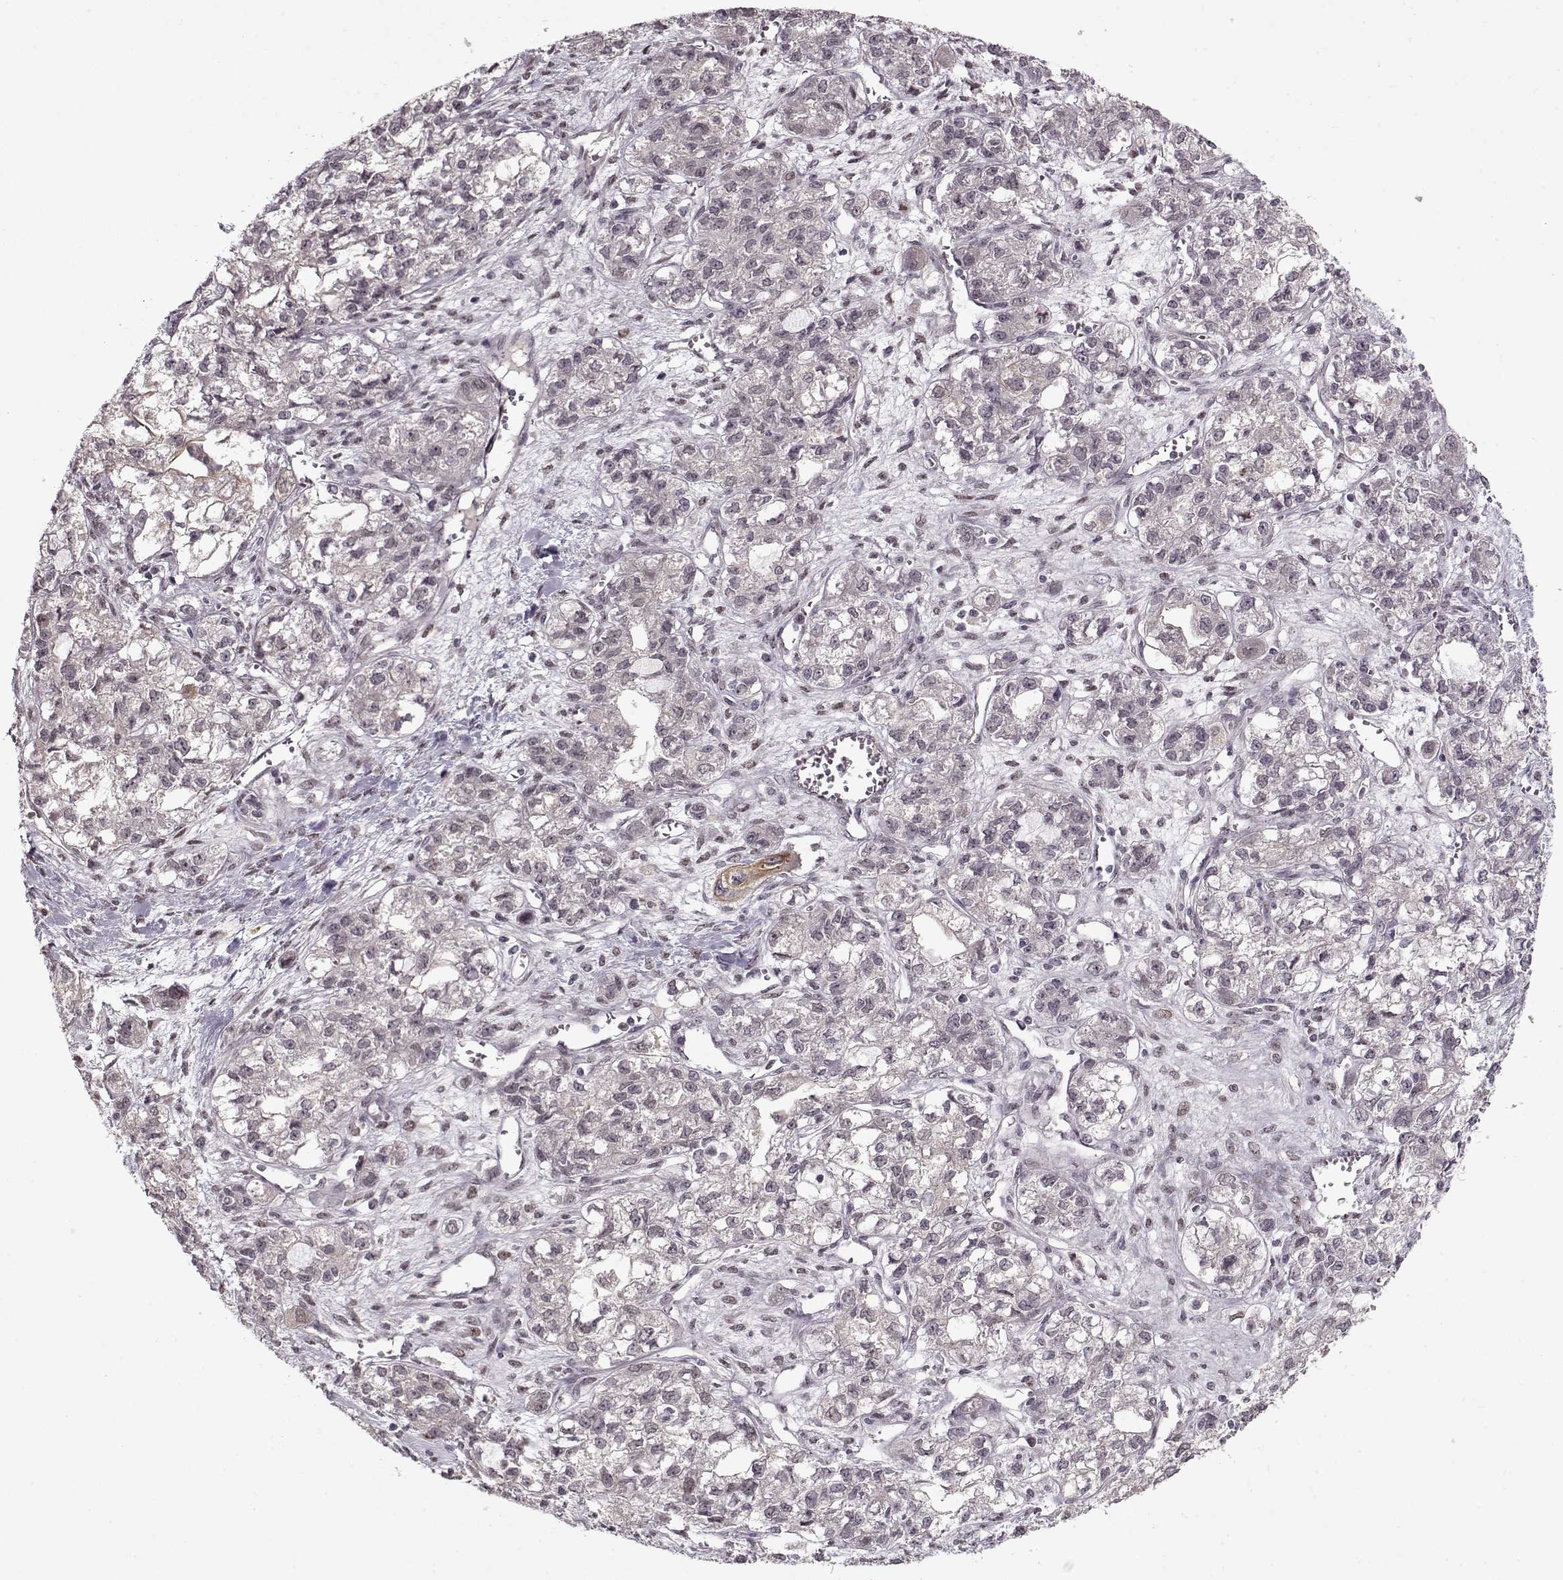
{"staining": {"intensity": "negative", "quantity": "none", "location": "none"}, "tissue": "ovarian cancer", "cell_type": "Tumor cells", "image_type": "cancer", "snomed": [{"axis": "morphology", "description": "Carcinoma, endometroid"}, {"axis": "topography", "description": "Ovary"}], "caption": "Histopathology image shows no significant protein expression in tumor cells of ovarian cancer (endometroid carcinoma). (DAB (3,3'-diaminobenzidine) immunohistochemistry with hematoxylin counter stain).", "gene": "DENND4B", "patient": {"sex": "female", "age": 64}}